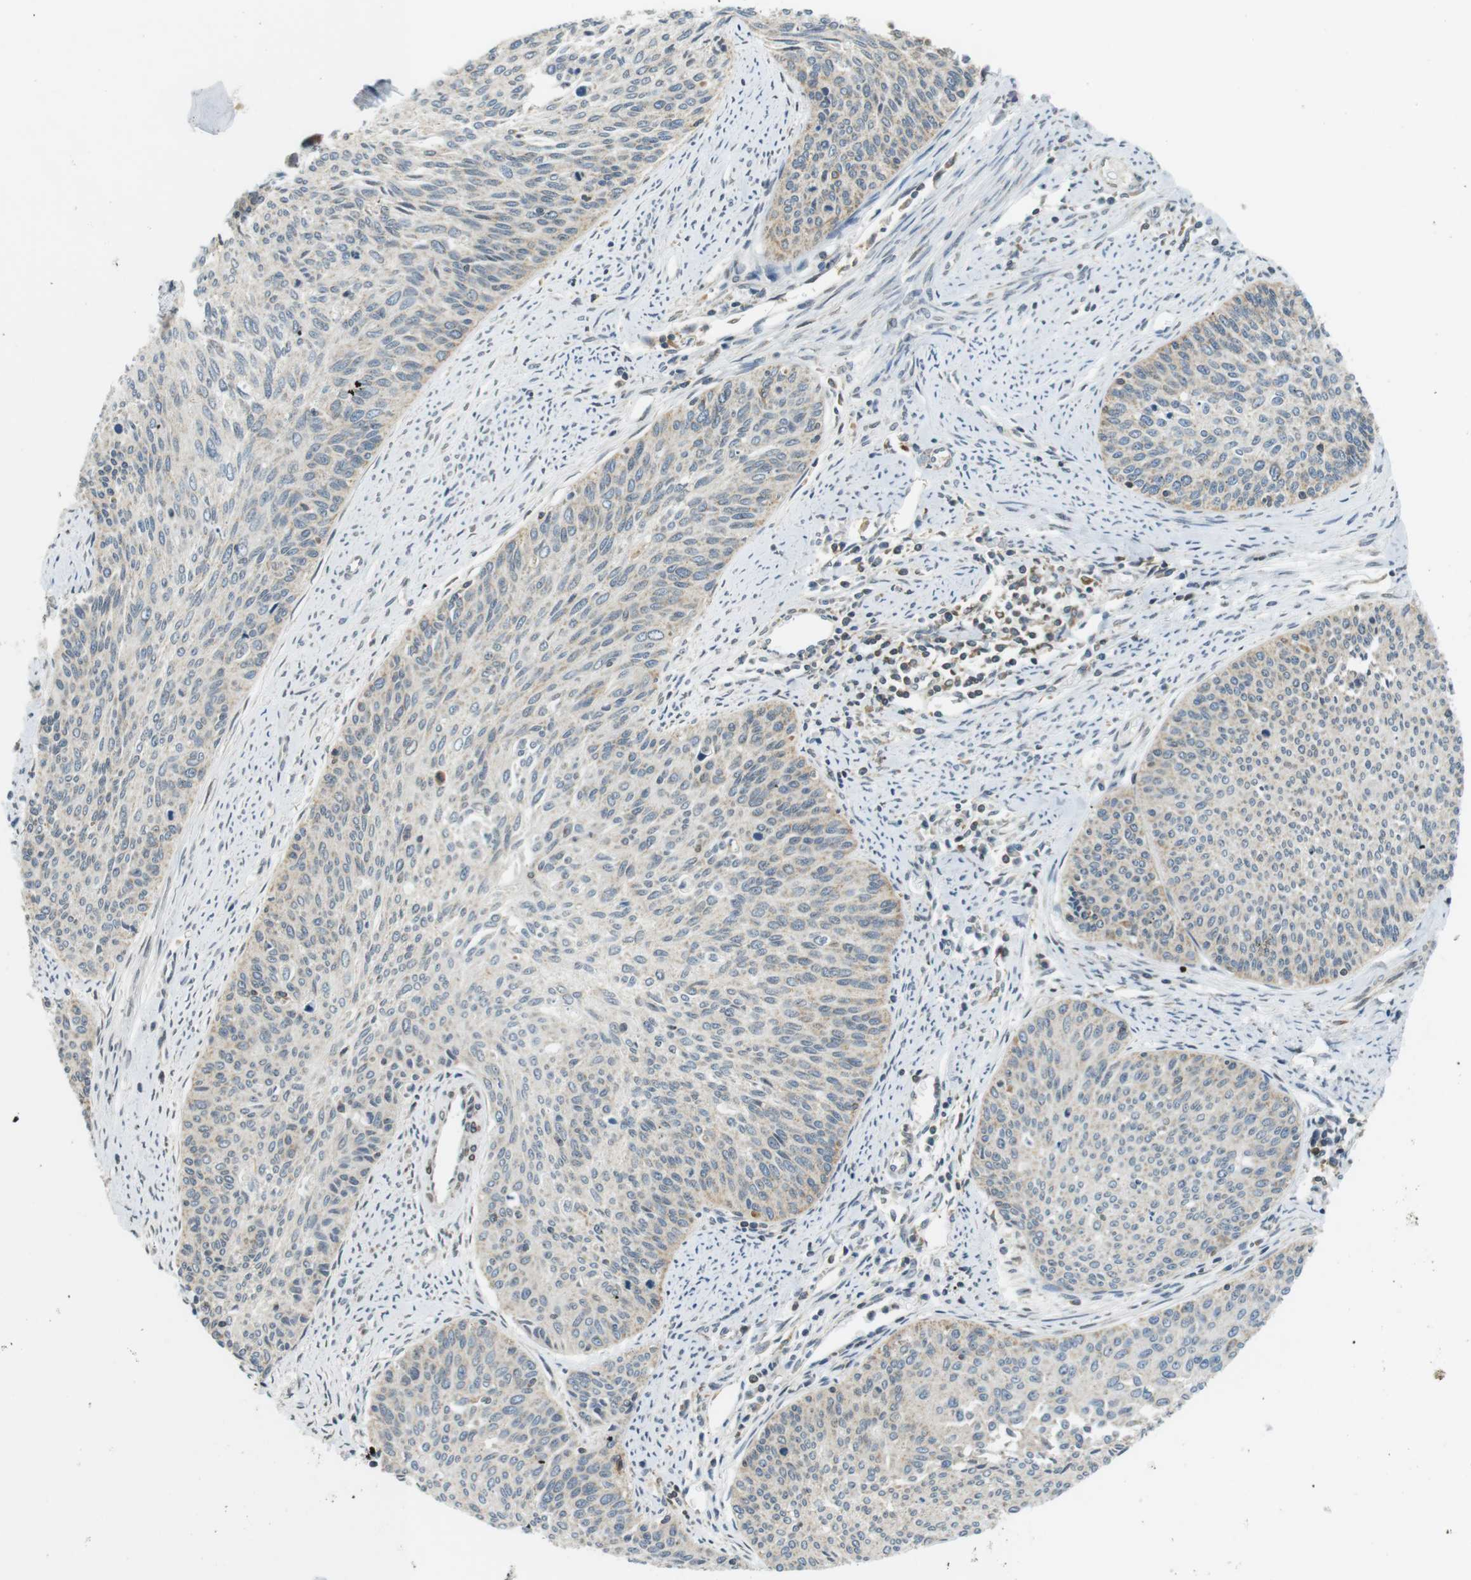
{"staining": {"intensity": "negative", "quantity": "none", "location": "none"}, "tissue": "cervical cancer", "cell_type": "Tumor cells", "image_type": "cancer", "snomed": [{"axis": "morphology", "description": "Squamous cell carcinoma, NOS"}, {"axis": "topography", "description": "Cervix"}], "caption": "Immunohistochemistry image of neoplastic tissue: human cervical cancer stained with DAB shows no significant protein staining in tumor cells. Brightfield microscopy of IHC stained with DAB (3,3'-diaminobenzidine) (brown) and hematoxylin (blue), captured at high magnification.", "gene": "TMX4", "patient": {"sex": "female", "age": 55}}